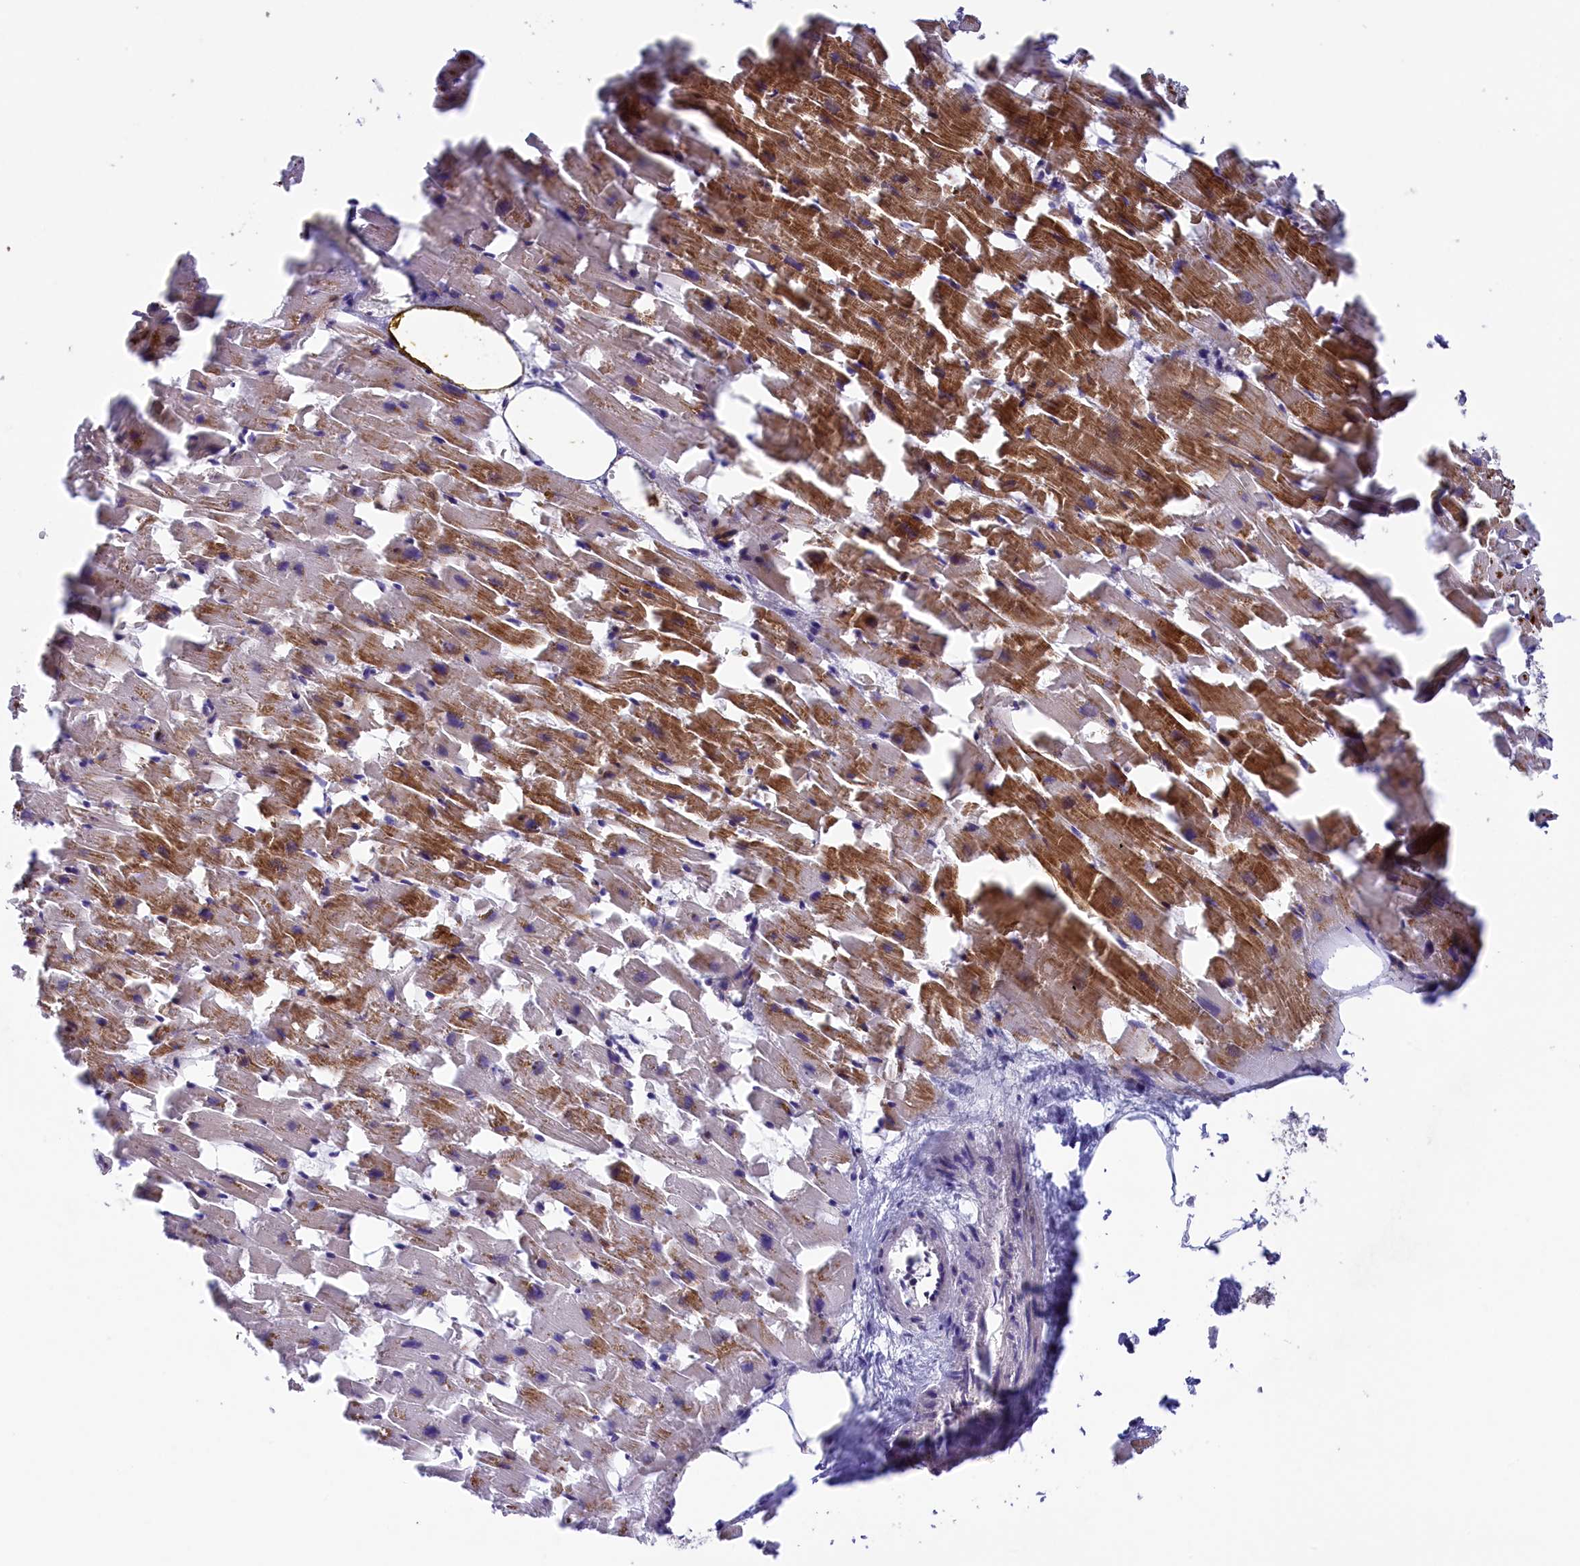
{"staining": {"intensity": "moderate", "quantity": "25%-75%", "location": "cytoplasmic/membranous"}, "tissue": "heart muscle", "cell_type": "Cardiomyocytes", "image_type": "normal", "snomed": [{"axis": "morphology", "description": "Normal tissue, NOS"}, {"axis": "topography", "description": "Heart"}], "caption": "Cardiomyocytes display medium levels of moderate cytoplasmic/membranous positivity in approximately 25%-75% of cells in normal heart muscle. The staining was performed using DAB, with brown indicating positive protein expression. Nuclei are stained blue with hematoxylin.", "gene": "STYX", "patient": {"sex": "female", "age": 64}}